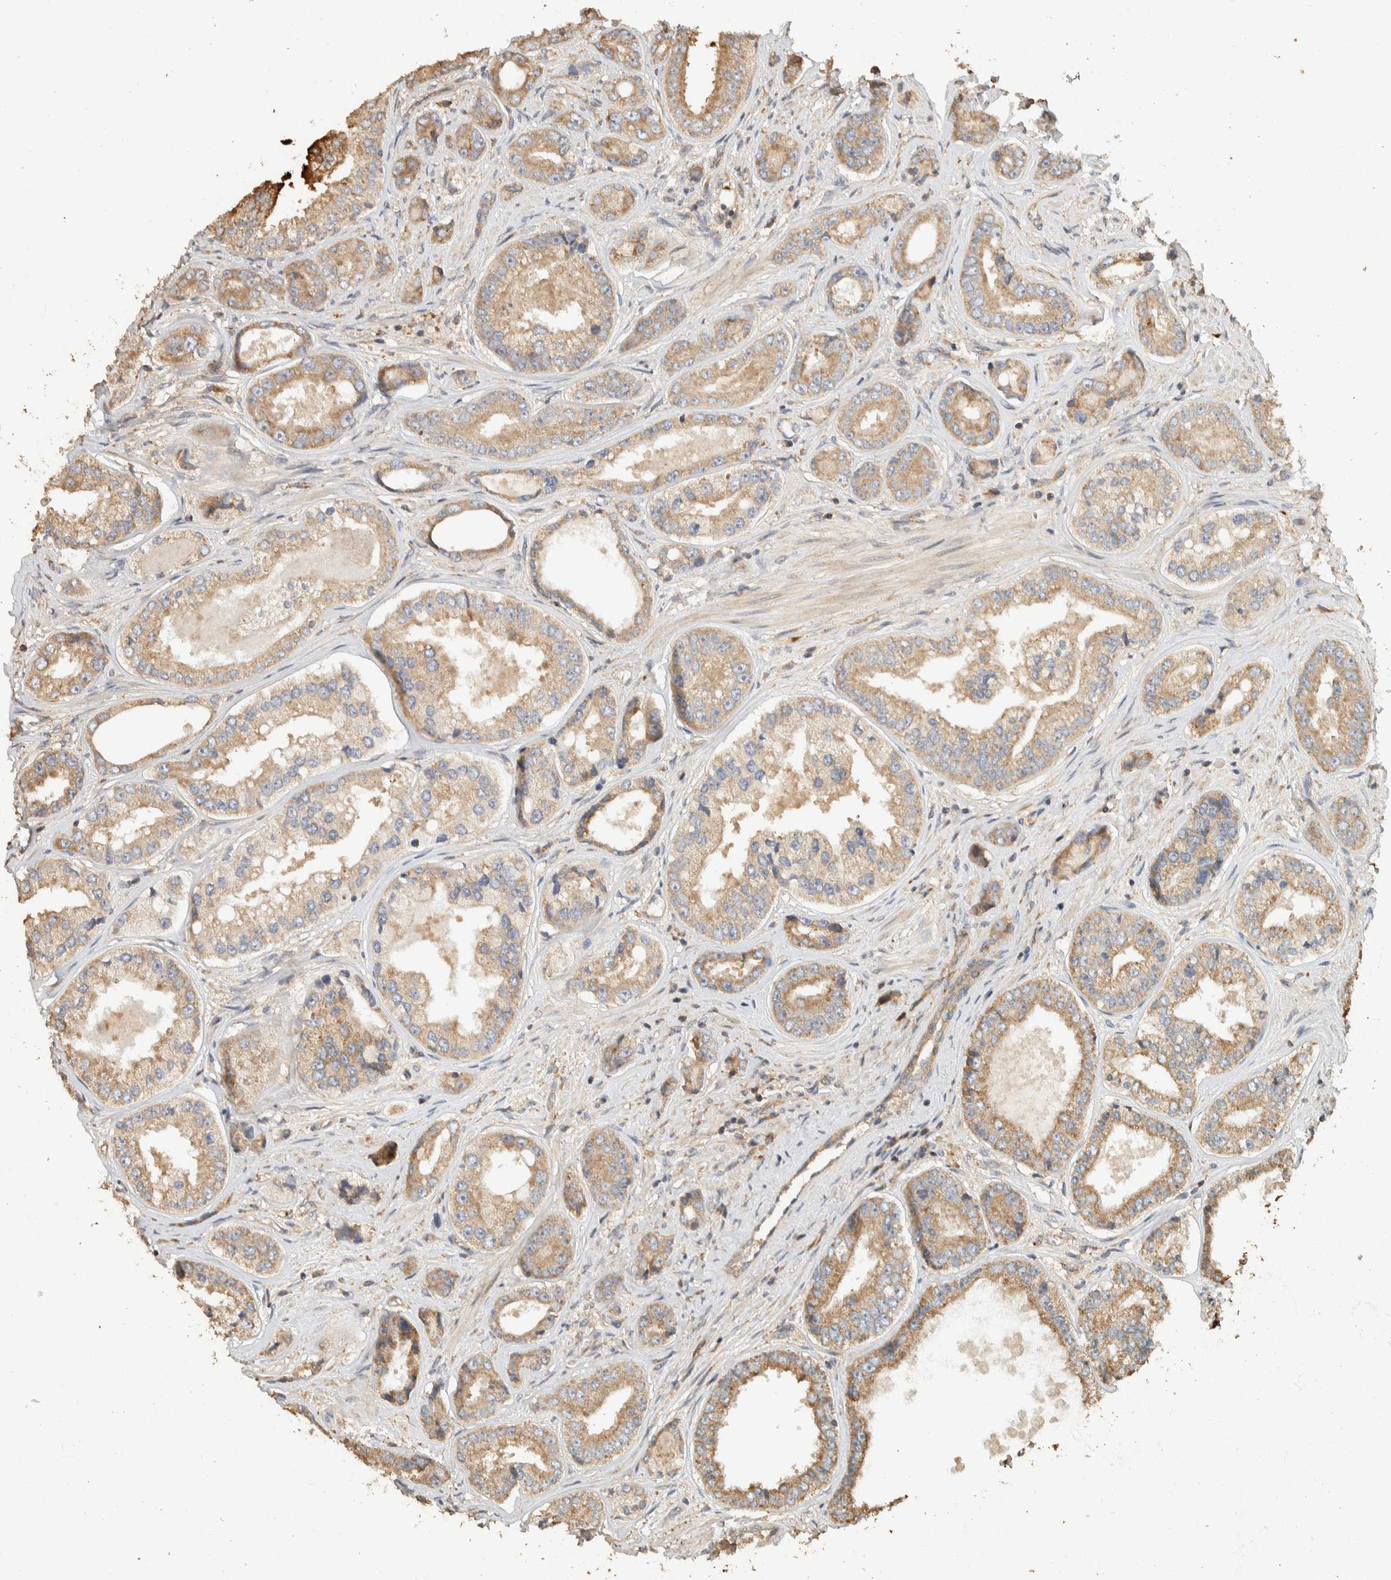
{"staining": {"intensity": "moderate", "quantity": "25%-75%", "location": "cytoplasmic/membranous"}, "tissue": "prostate cancer", "cell_type": "Tumor cells", "image_type": "cancer", "snomed": [{"axis": "morphology", "description": "Adenocarcinoma, High grade"}, {"axis": "topography", "description": "Prostate"}], "caption": "Adenocarcinoma (high-grade) (prostate) stained with IHC exhibits moderate cytoplasmic/membranous expression in about 25%-75% of tumor cells.", "gene": "EXOC7", "patient": {"sex": "male", "age": 61}}